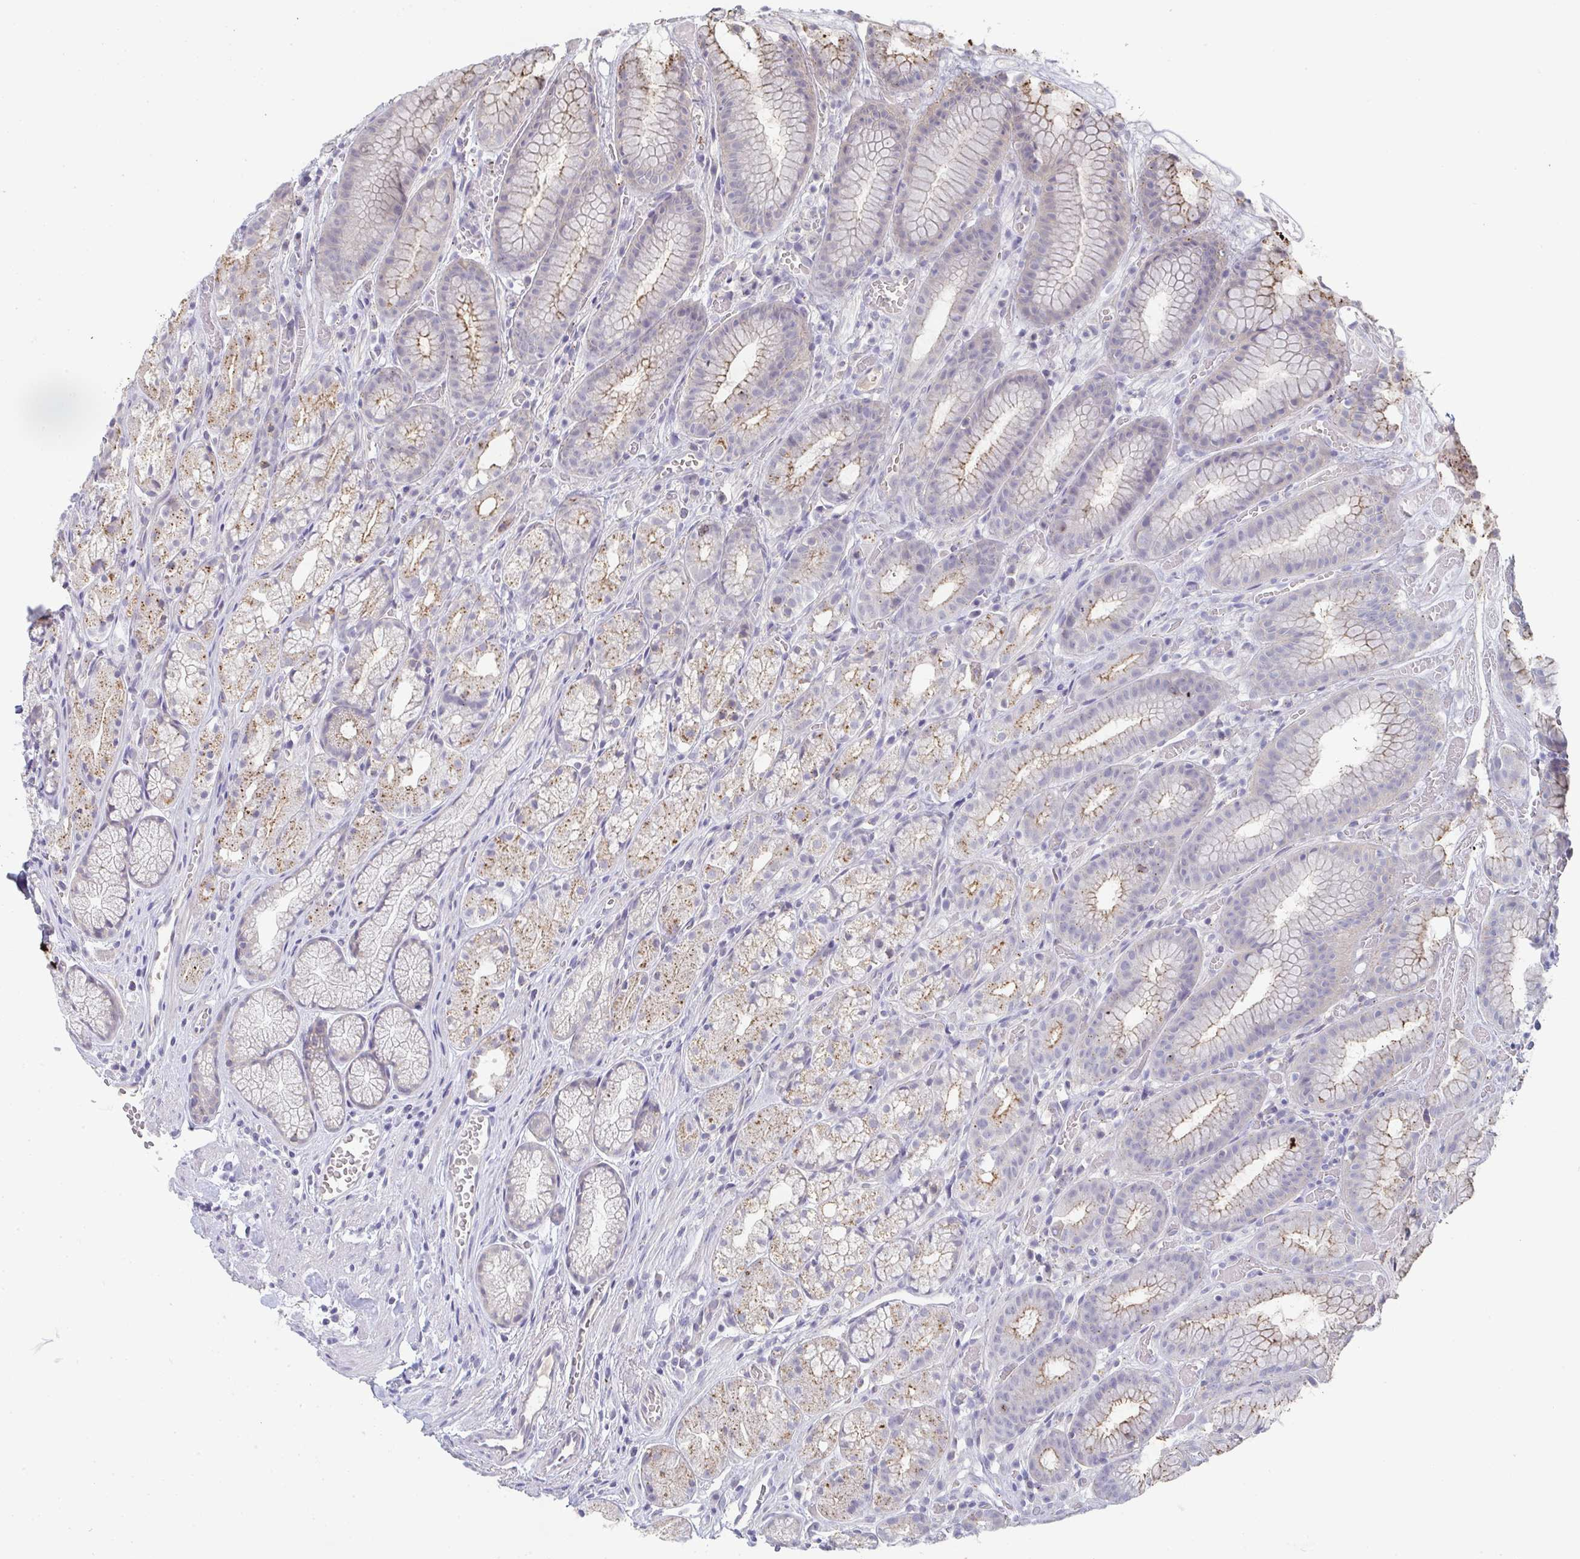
{"staining": {"intensity": "moderate", "quantity": "<25%", "location": "cytoplasmic/membranous"}, "tissue": "stomach", "cell_type": "Glandular cells", "image_type": "normal", "snomed": [{"axis": "morphology", "description": "Normal tissue, NOS"}, {"axis": "topography", "description": "Smooth muscle"}, {"axis": "topography", "description": "Stomach"}], "caption": "The photomicrograph exhibits immunohistochemical staining of normal stomach. There is moderate cytoplasmic/membranous staining is identified in approximately <25% of glandular cells.", "gene": "CHMP5", "patient": {"sex": "male", "age": 70}}